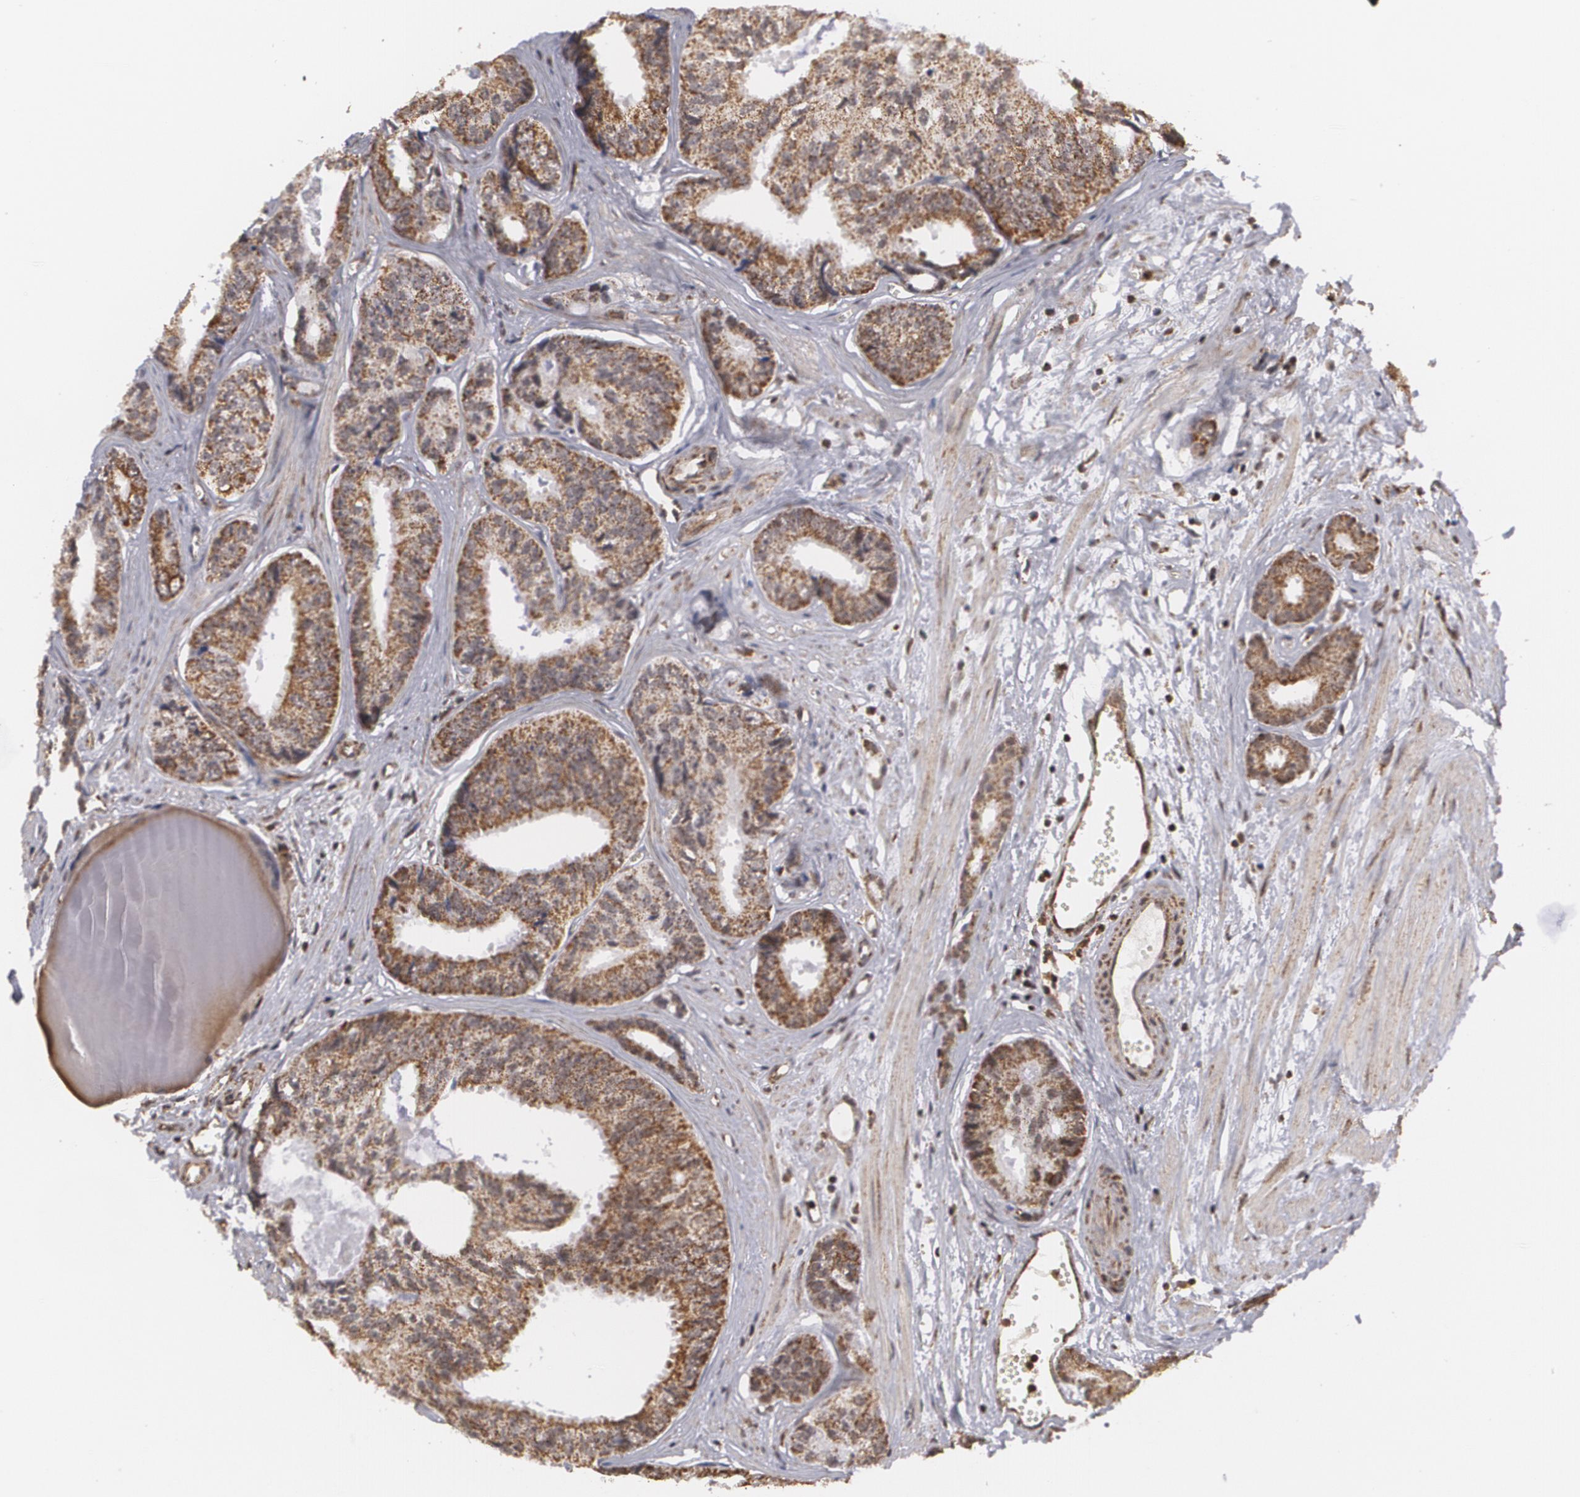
{"staining": {"intensity": "moderate", "quantity": ">75%", "location": "cytoplasmic/membranous"}, "tissue": "prostate cancer", "cell_type": "Tumor cells", "image_type": "cancer", "snomed": [{"axis": "morphology", "description": "Adenocarcinoma, High grade"}, {"axis": "topography", "description": "Prostate"}], "caption": "Immunohistochemical staining of human prostate cancer displays medium levels of moderate cytoplasmic/membranous protein staining in about >75% of tumor cells.", "gene": "MXD1", "patient": {"sex": "male", "age": 56}}